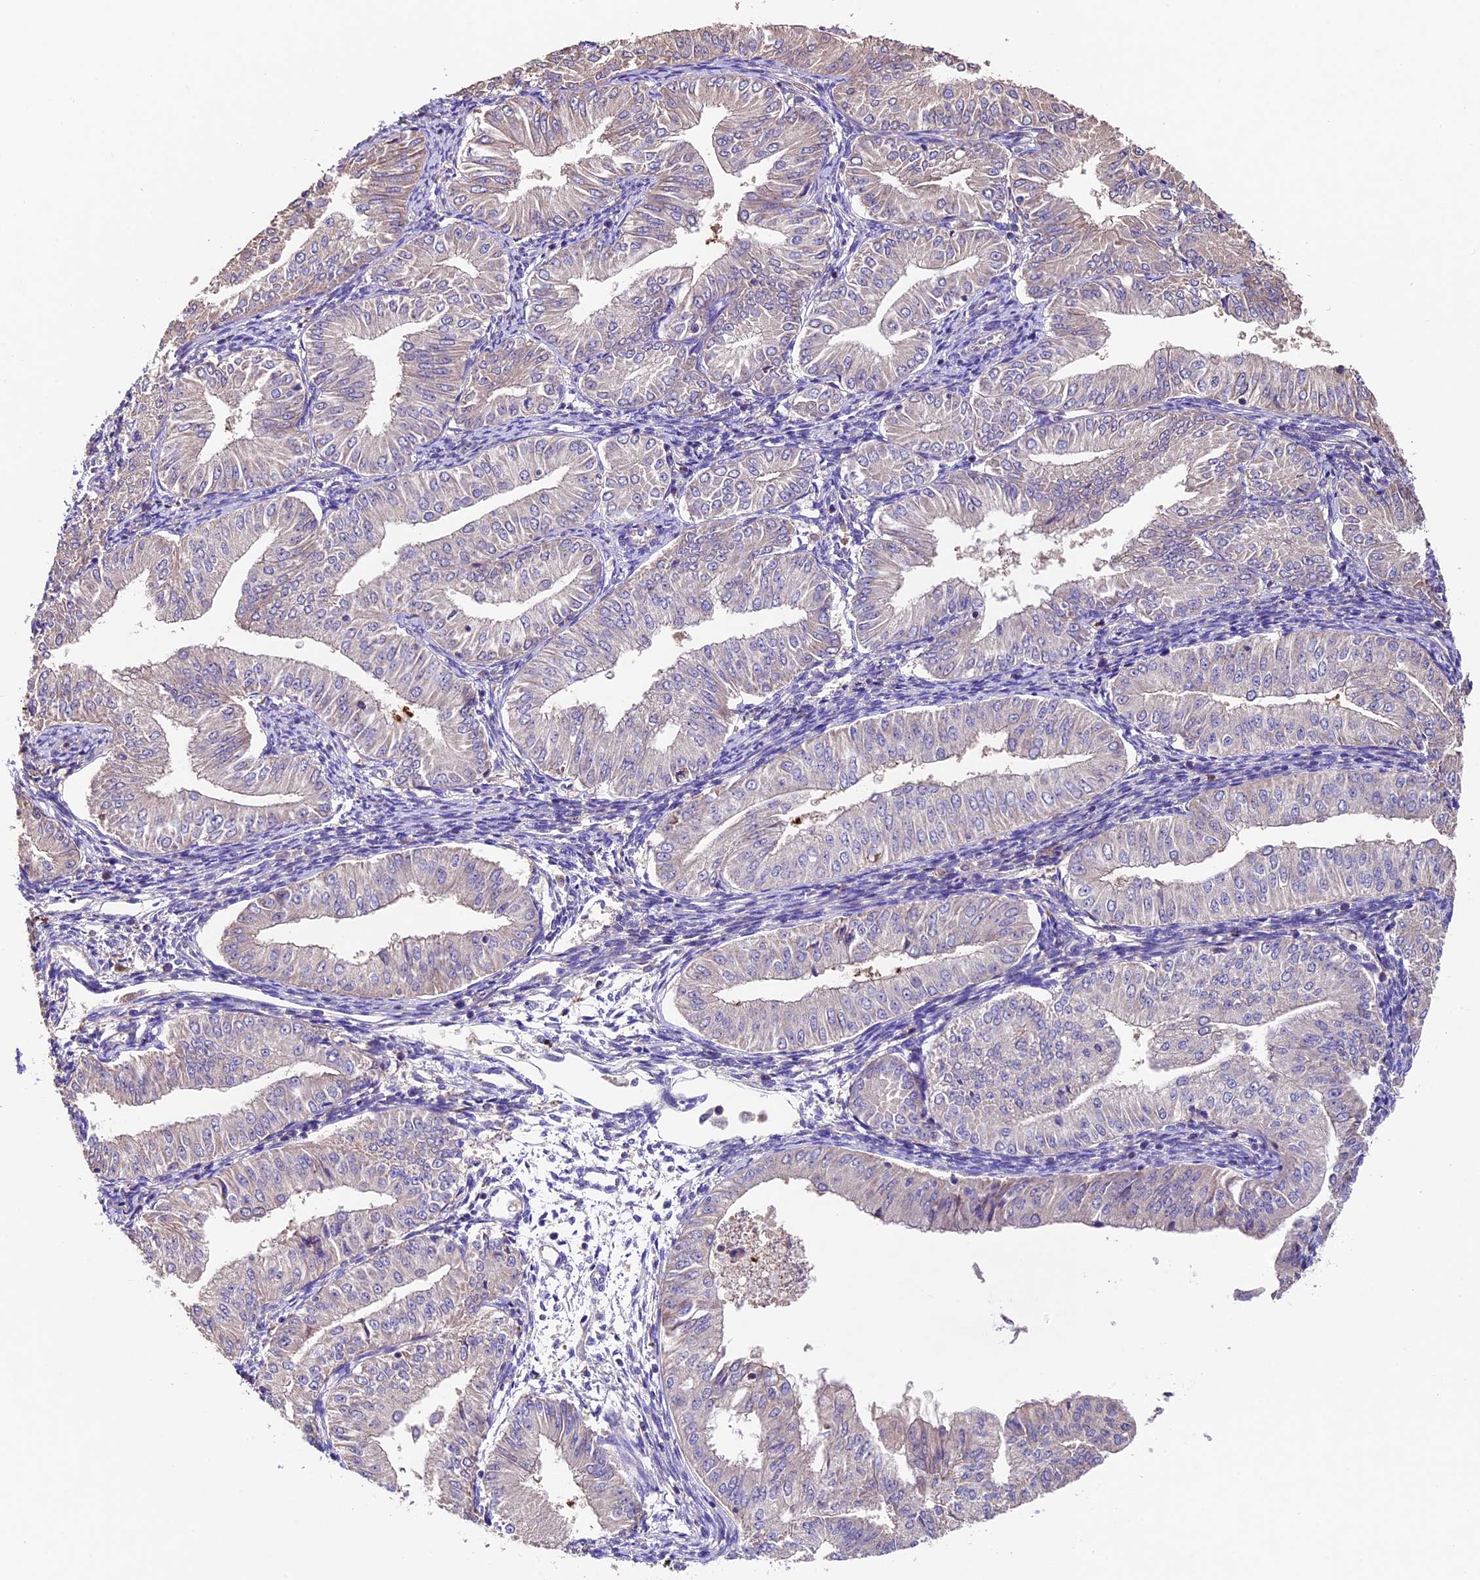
{"staining": {"intensity": "negative", "quantity": "none", "location": "none"}, "tissue": "endometrial cancer", "cell_type": "Tumor cells", "image_type": "cancer", "snomed": [{"axis": "morphology", "description": "Normal tissue, NOS"}, {"axis": "morphology", "description": "Adenocarcinoma, NOS"}, {"axis": "topography", "description": "Endometrium"}], "caption": "Tumor cells are negative for brown protein staining in adenocarcinoma (endometrial). (Immunohistochemistry, brightfield microscopy, high magnification).", "gene": "SBNO2", "patient": {"sex": "female", "age": 53}}